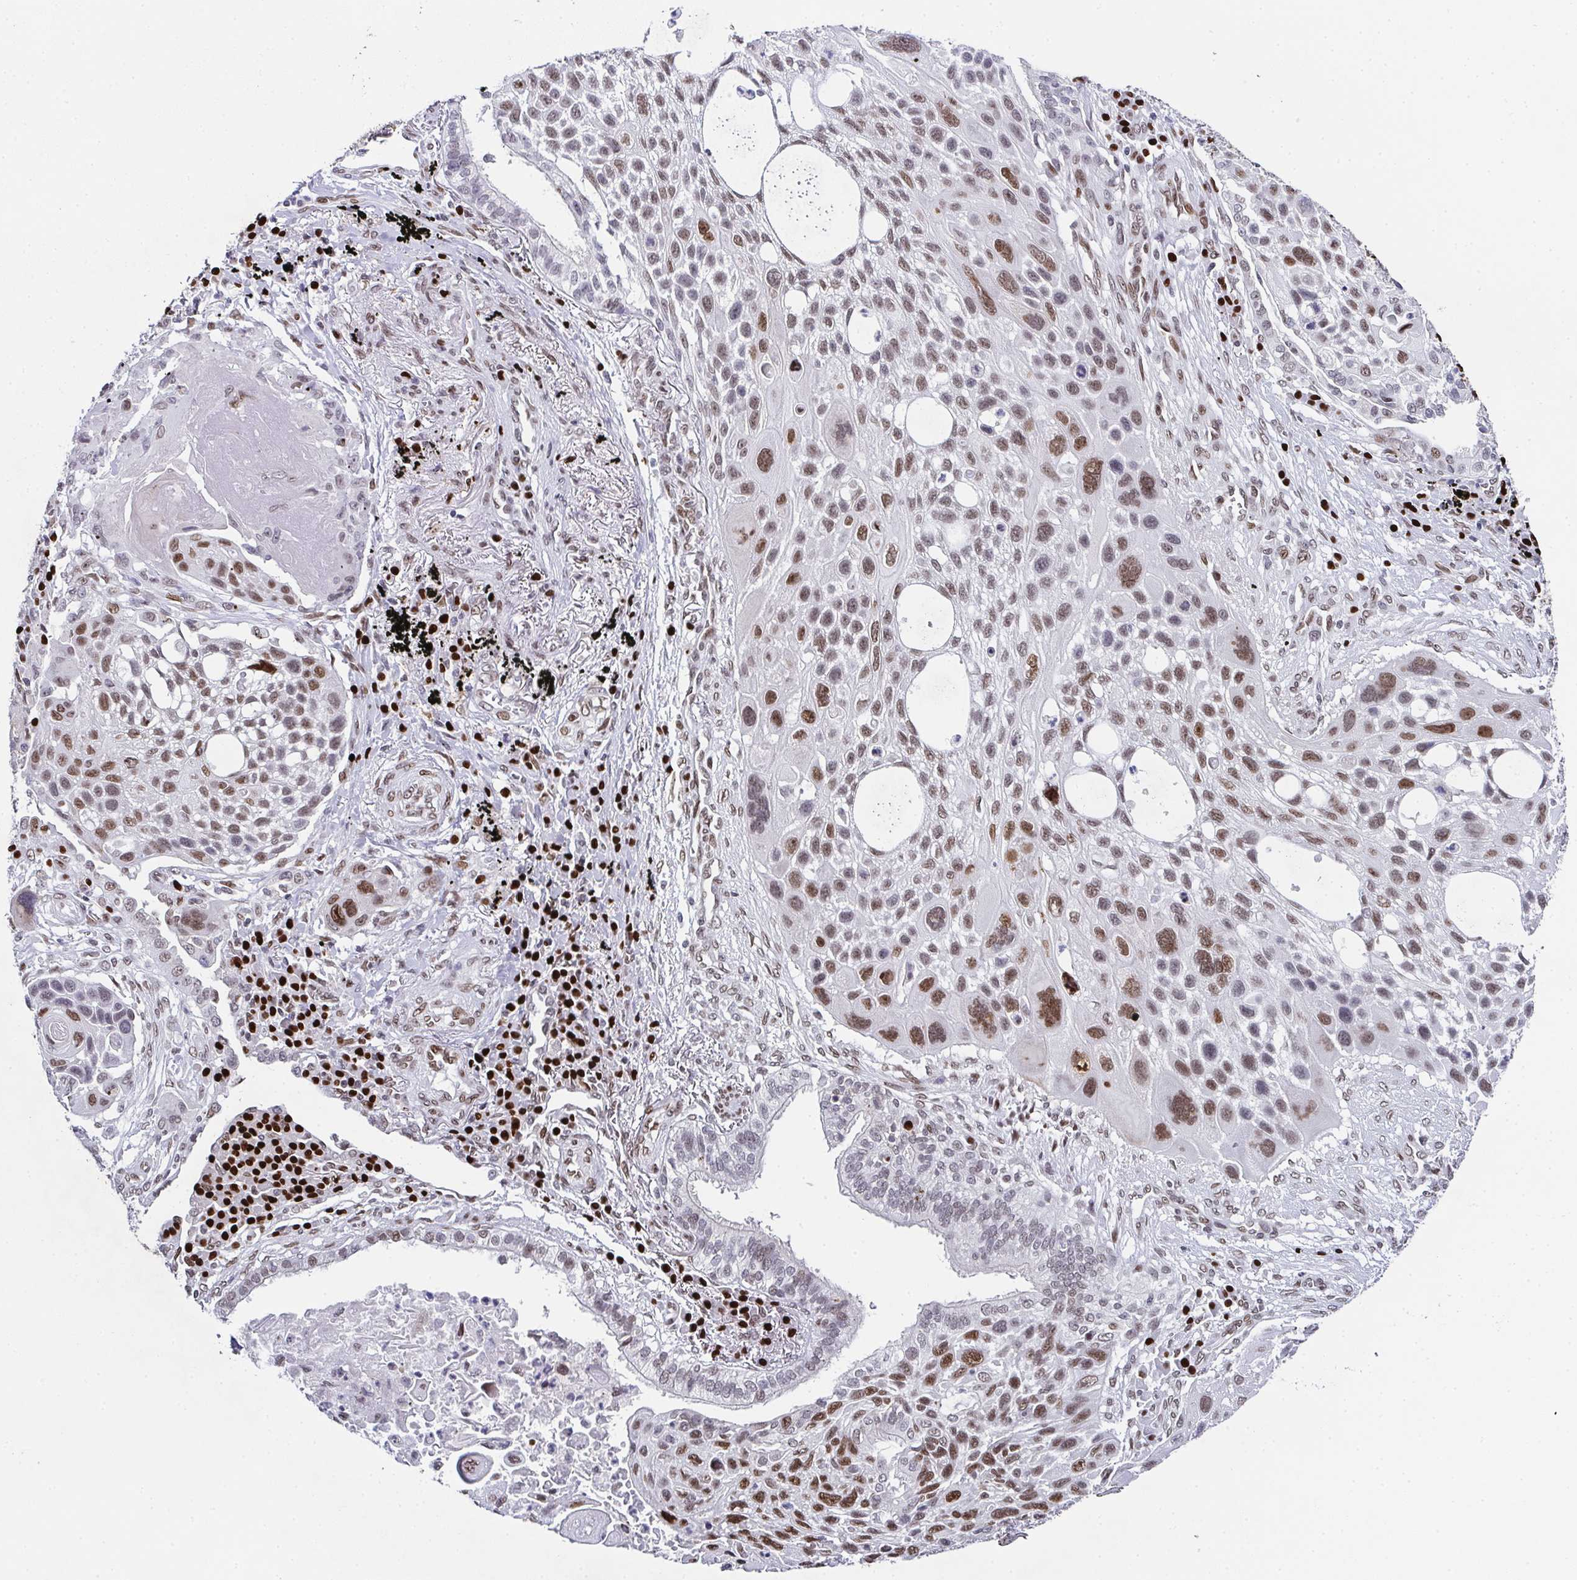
{"staining": {"intensity": "moderate", "quantity": ">75%", "location": "nuclear"}, "tissue": "lung cancer", "cell_type": "Tumor cells", "image_type": "cancer", "snomed": [{"axis": "morphology", "description": "Squamous cell carcinoma, NOS"}, {"axis": "topography", "description": "Lung"}], "caption": "A brown stain shows moderate nuclear staining of a protein in lung cancer (squamous cell carcinoma) tumor cells.", "gene": "RB1", "patient": {"sex": "male", "age": 78}}